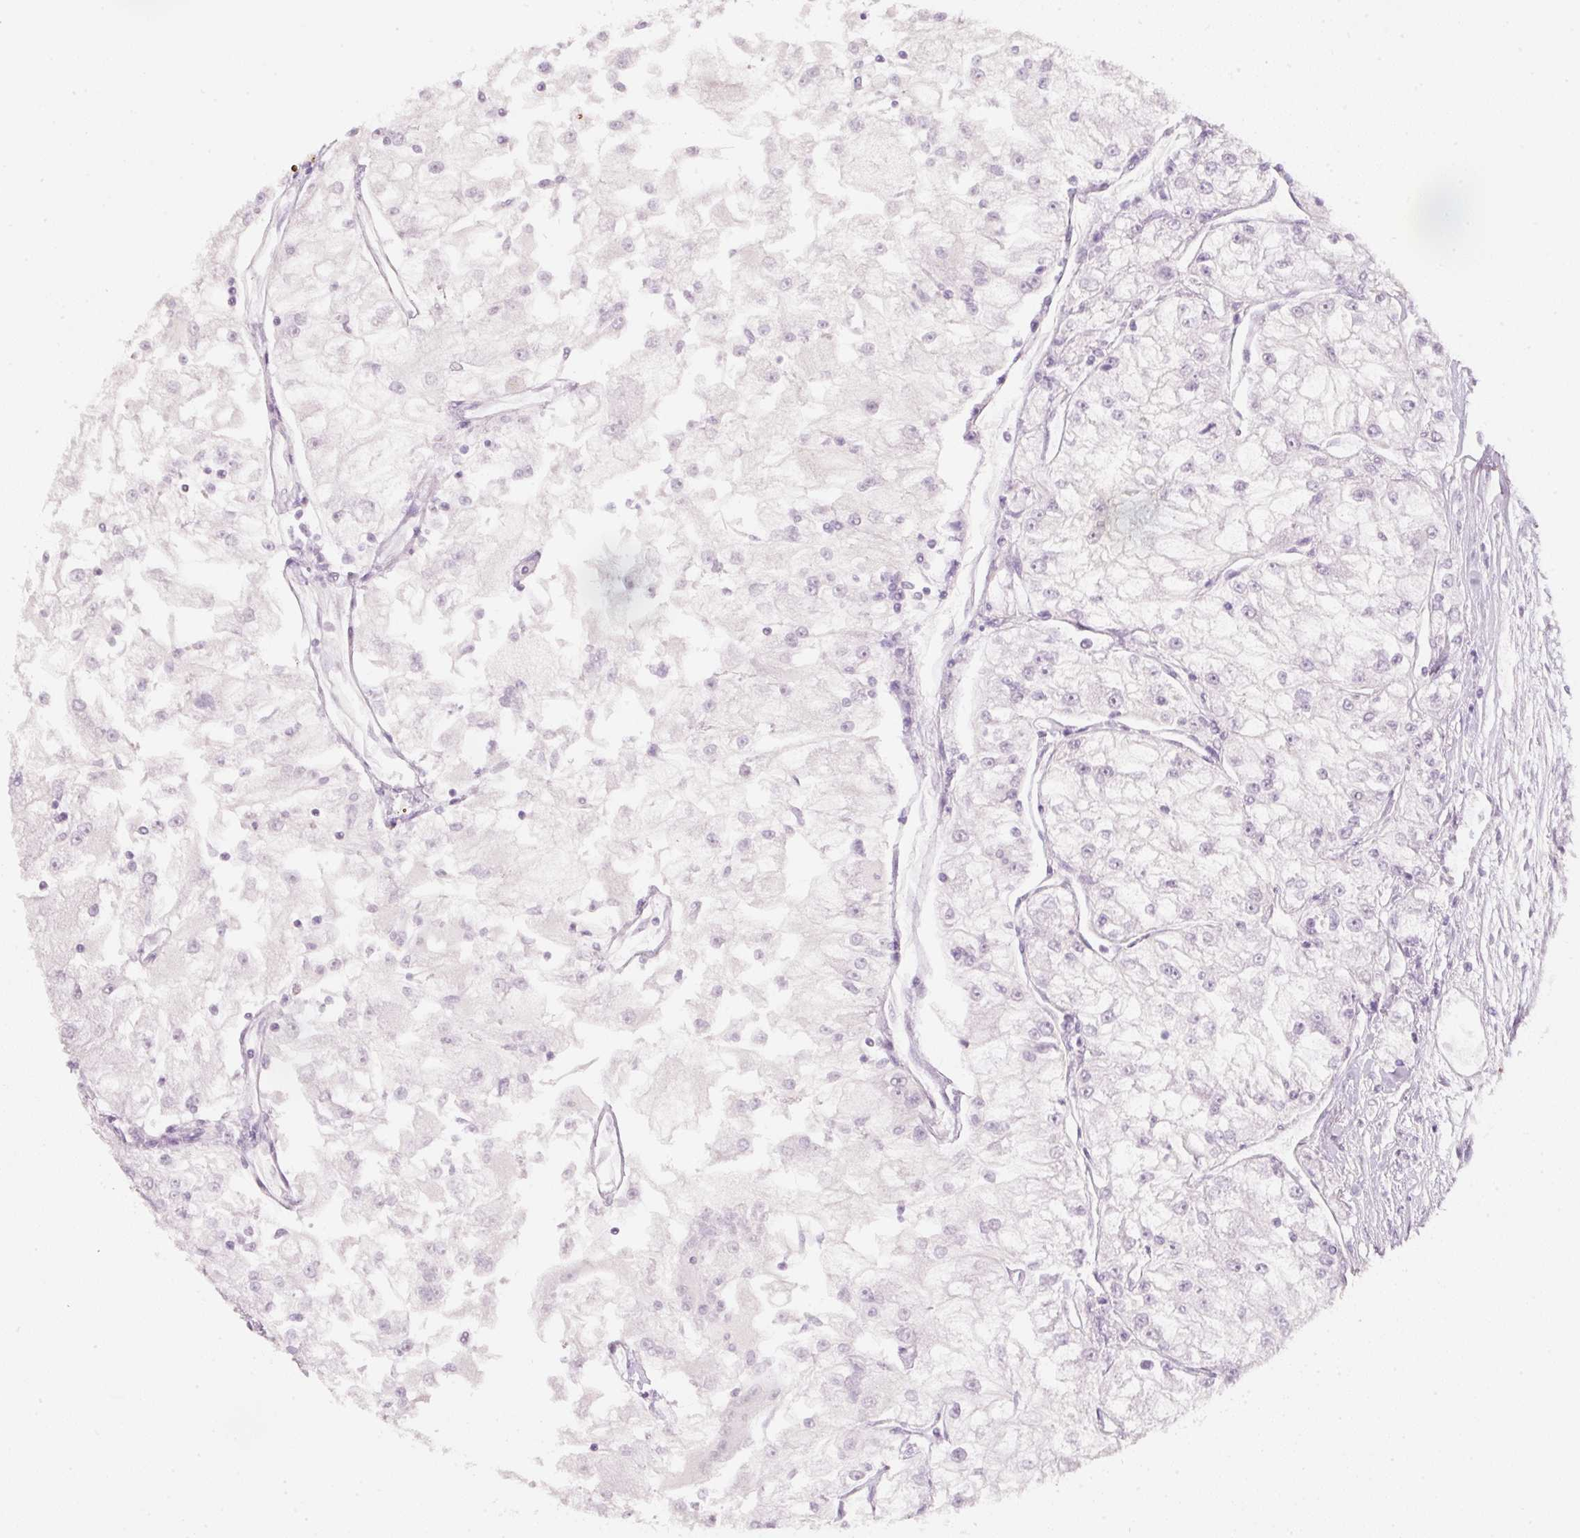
{"staining": {"intensity": "negative", "quantity": "none", "location": "none"}, "tissue": "renal cancer", "cell_type": "Tumor cells", "image_type": "cancer", "snomed": [{"axis": "morphology", "description": "Adenocarcinoma, NOS"}, {"axis": "topography", "description": "Kidney"}], "caption": "High power microscopy image of an IHC micrograph of renal adenocarcinoma, revealing no significant positivity in tumor cells. (Immunohistochemistry, brightfield microscopy, high magnification).", "gene": "ENSG00000206549", "patient": {"sex": "female", "age": 72}}